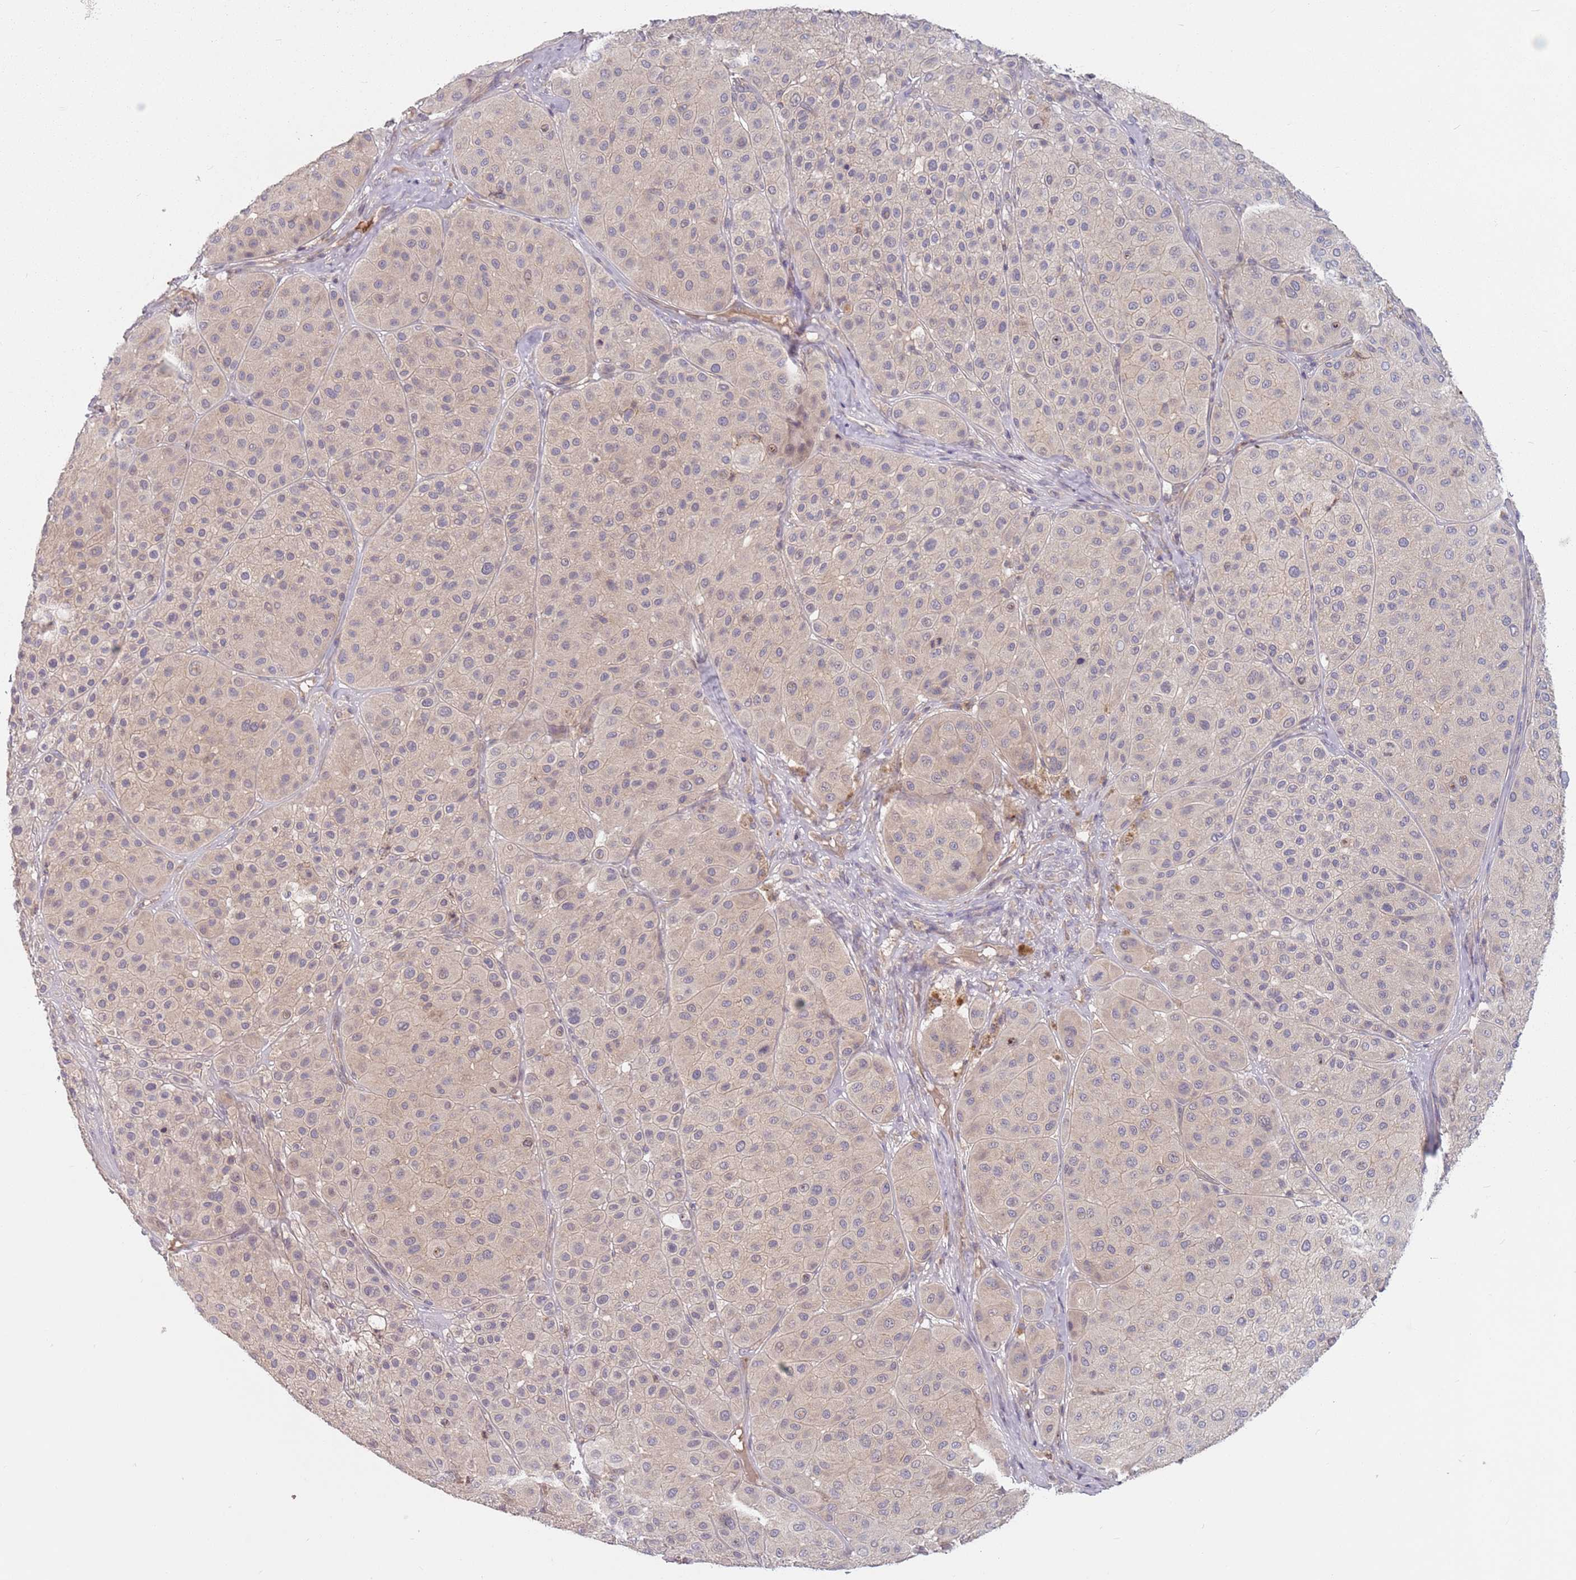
{"staining": {"intensity": "weak", "quantity": "<25%", "location": "cytoplasmic/membranous"}, "tissue": "melanoma", "cell_type": "Tumor cells", "image_type": "cancer", "snomed": [{"axis": "morphology", "description": "Malignant melanoma, Metastatic site"}, {"axis": "topography", "description": "Smooth muscle"}], "caption": "Malignant melanoma (metastatic site) stained for a protein using IHC exhibits no positivity tumor cells.", "gene": "ASB13", "patient": {"sex": "male", "age": 41}}